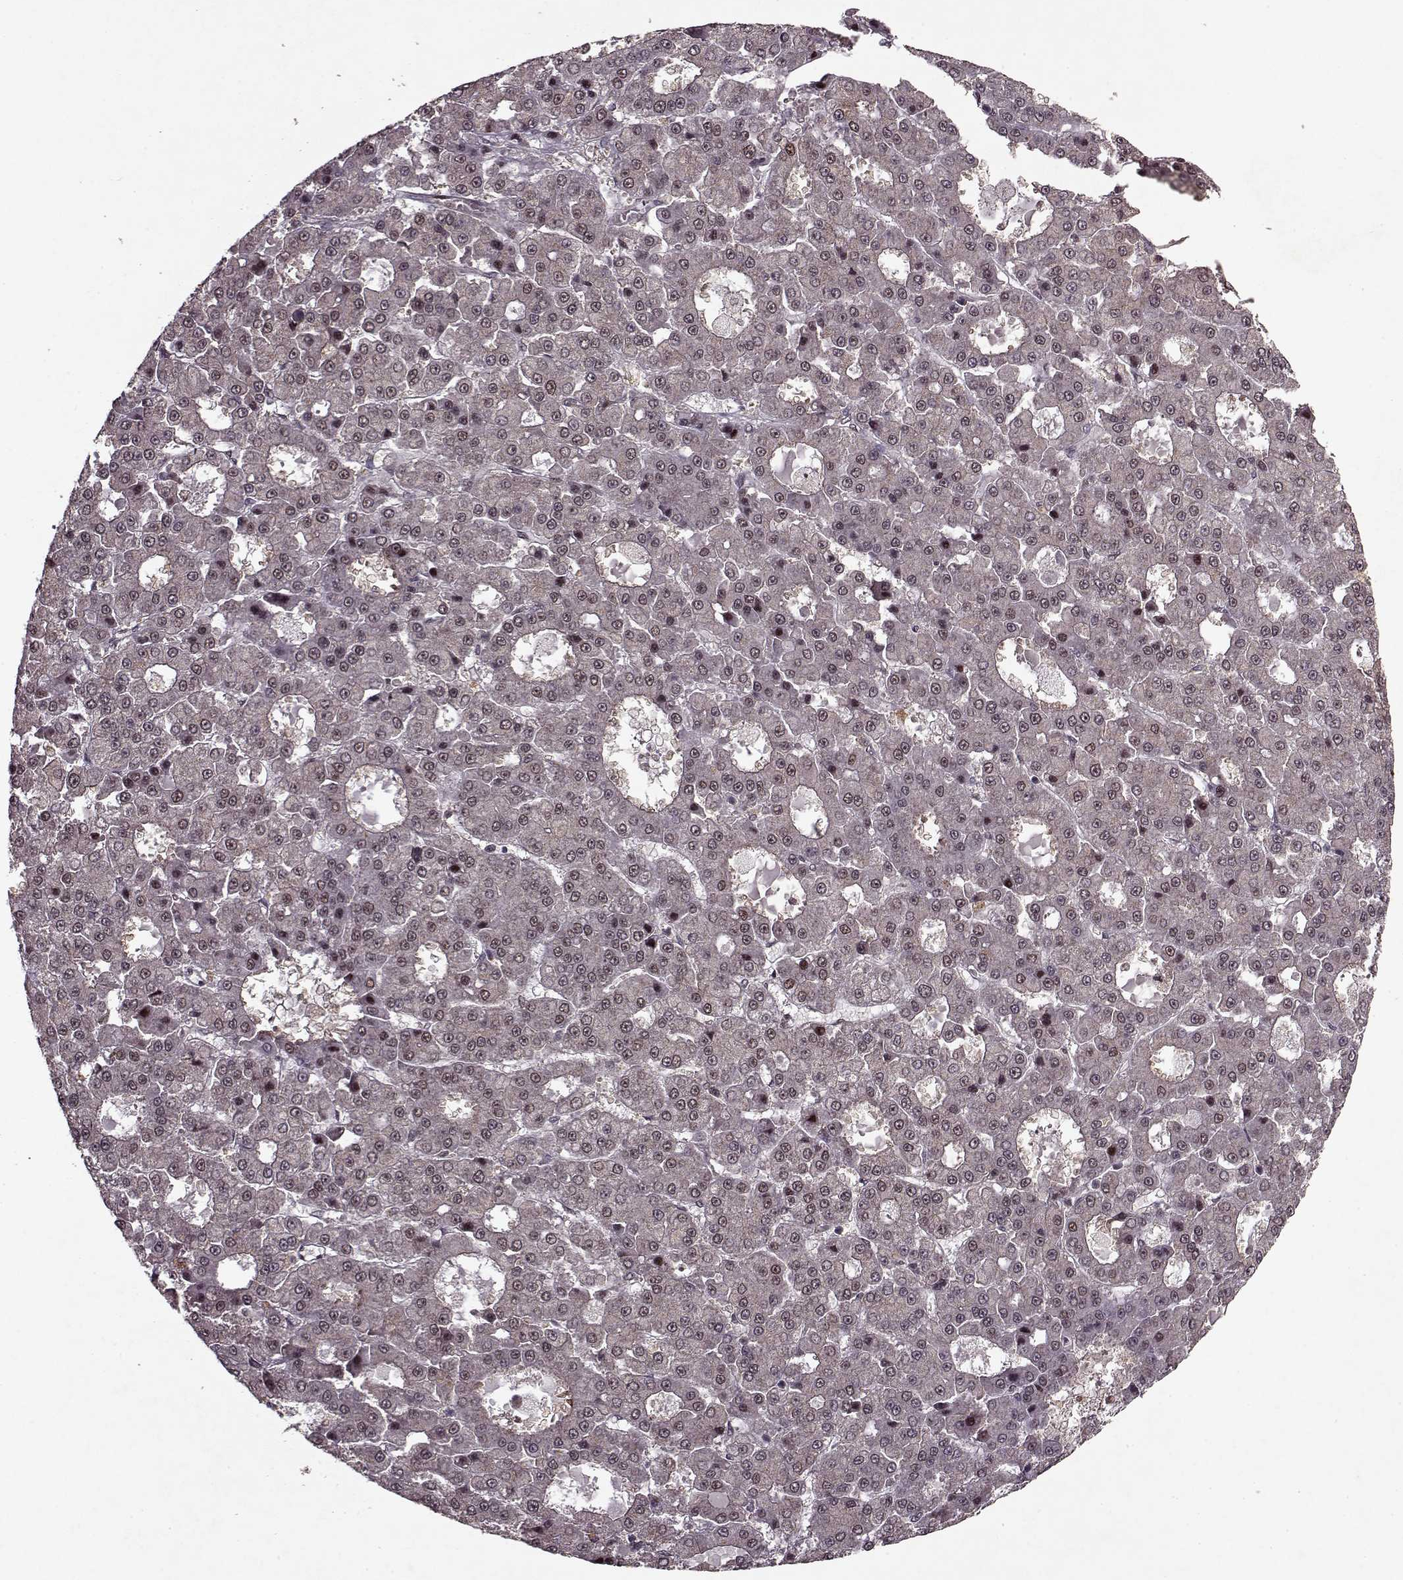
{"staining": {"intensity": "weak", "quantity": "<25%", "location": "nuclear"}, "tissue": "liver cancer", "cell_type": "Tumor cells", "image_type": "cancer", "snomed": [{"axis": "morphology", "description": "Carcinoma, Hepatocellular, NOS"}, {"axis": "topography", "description": "Liver"}], "caption": "Histopathology image shows no protein staining in tumor cells of liver hepatocellular carcinoma tissue.", "gene": "PSMA7", "patient": {"sex": "male", "age": 70}}